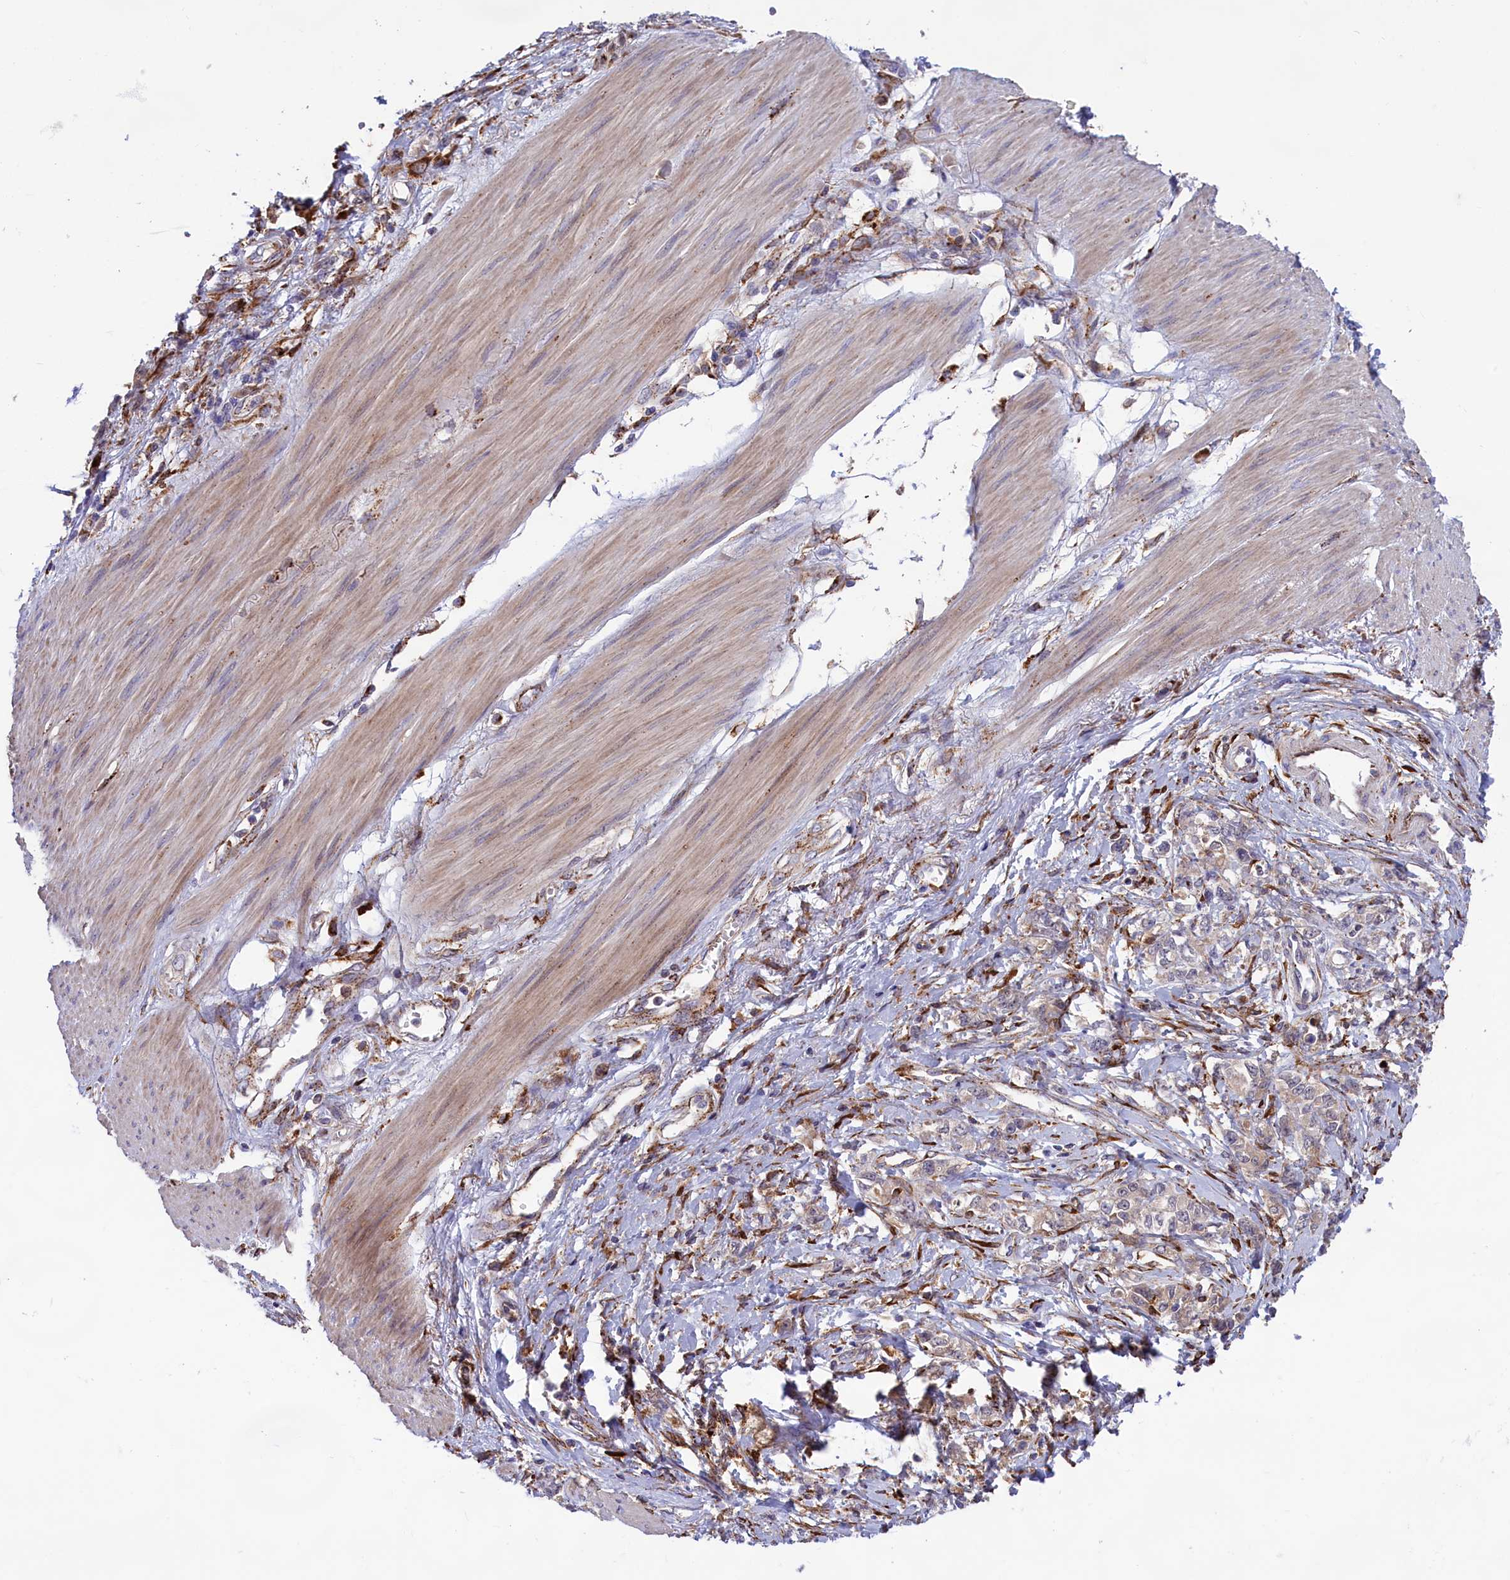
{"staining": {"intensity": "weak", "quantity": "<25%", "location": "cytoplasmic/membranous"}, "tissue": "stomach cancer", "cell_type": "Tumor cells", "image_type": "cancer", "snomed": [{"axis": "morphology", "description": "Adenocarcinoma, NOS"}, {"axis": "topography", "description": "Stomach"}], "caption": "The micrograph shows no staining of tumor cells in stomach cancer.", "gene": "MAN2B1", "patient": {"sex": "female", "age": 76}}